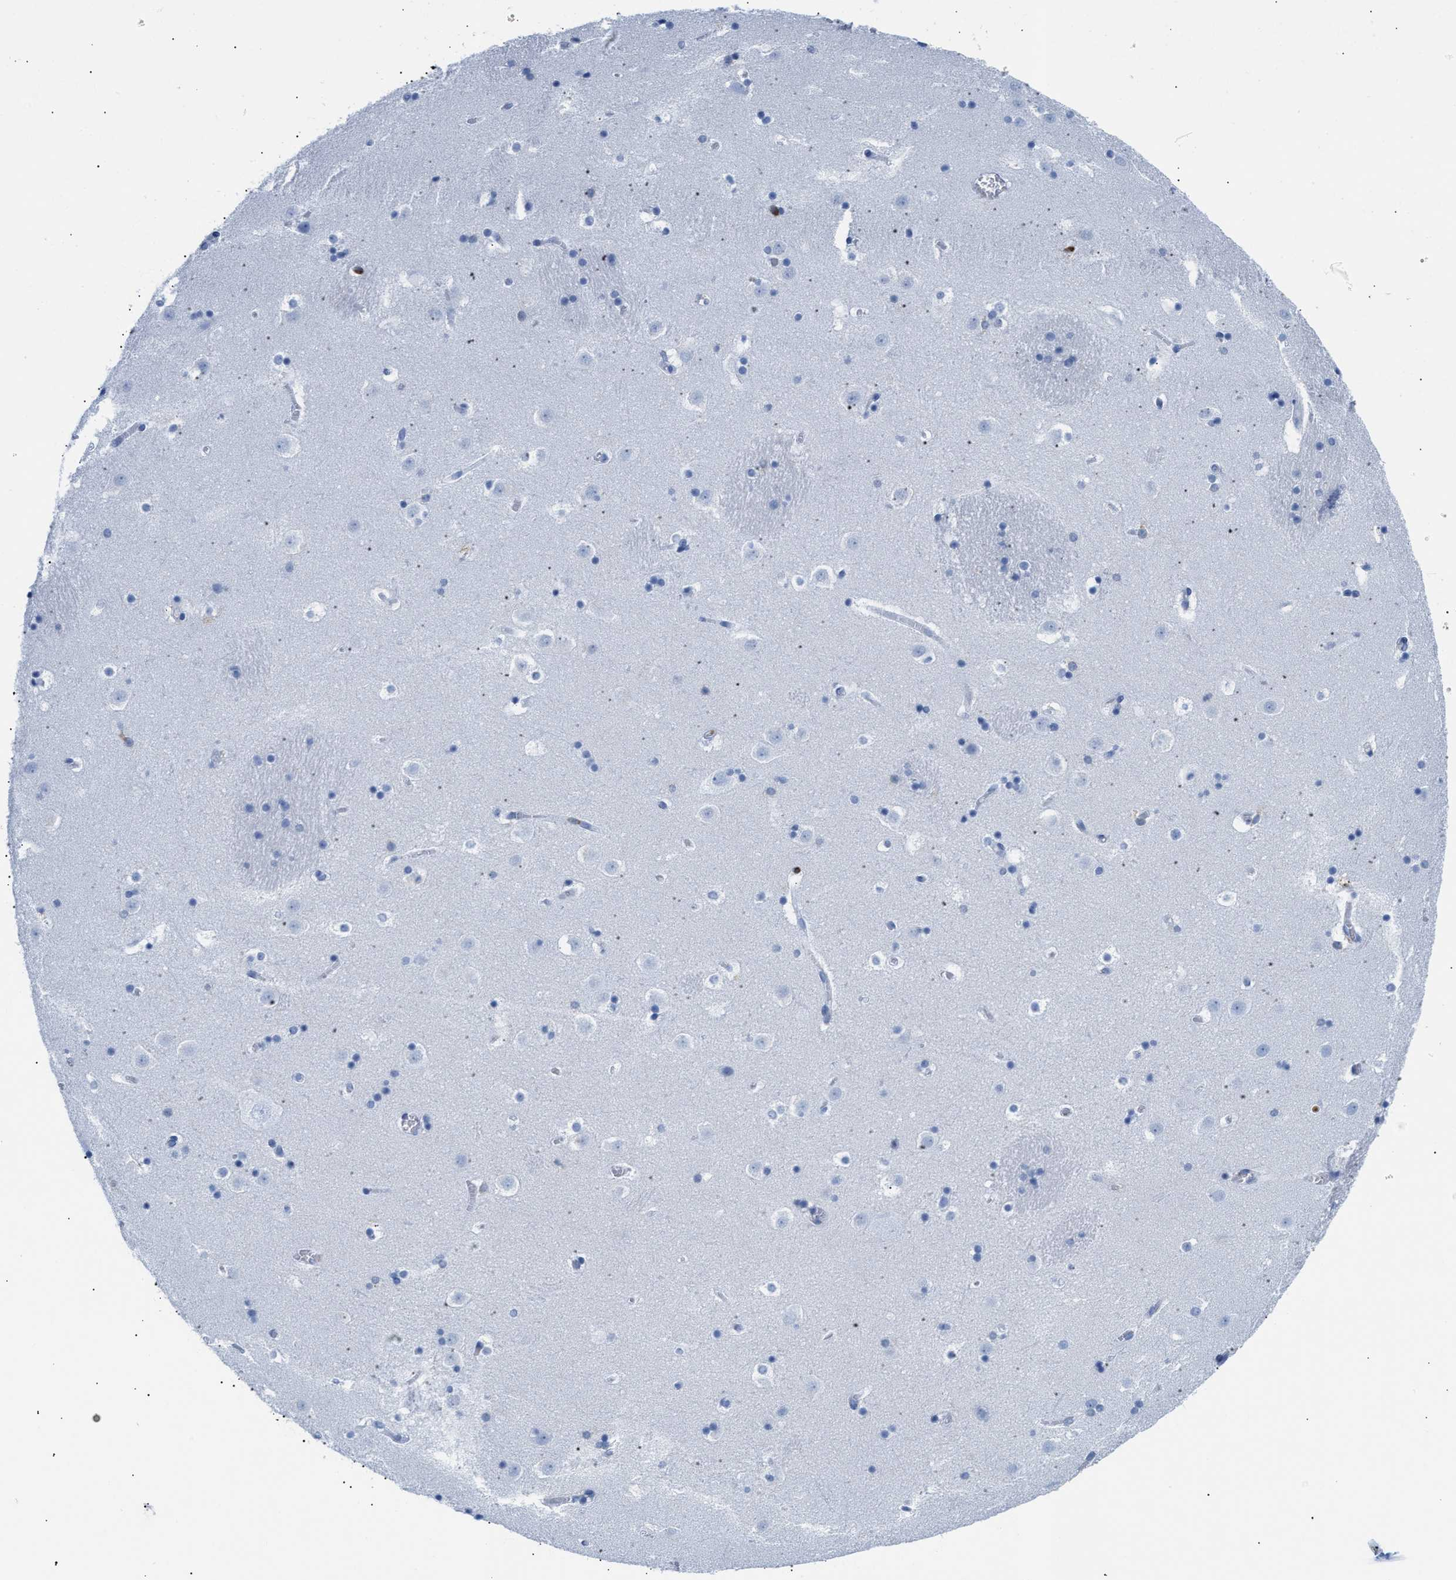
{"staining": {"intensity": "negative", "quantity": "none", "location": "none"}, "tissue": "caudate", "cell_type": "Glial cells", "image_type": "normal", "snomed": [{"axis": "morphology", "description": "Normal tissue, NOS"}, {"axis": "topography", "description": "Lateral ventricle wall"}], "caption": "Micrograph shows no protein positivity in glial cells of benign caudate. The staining was performed using DAB to visualize the protein expression in brown, while the nuclei were stained in blue with hematoxylin (Magnification: 20x).", "gene": "LCP1", "patient": {"sex": "male", "age": 45}}